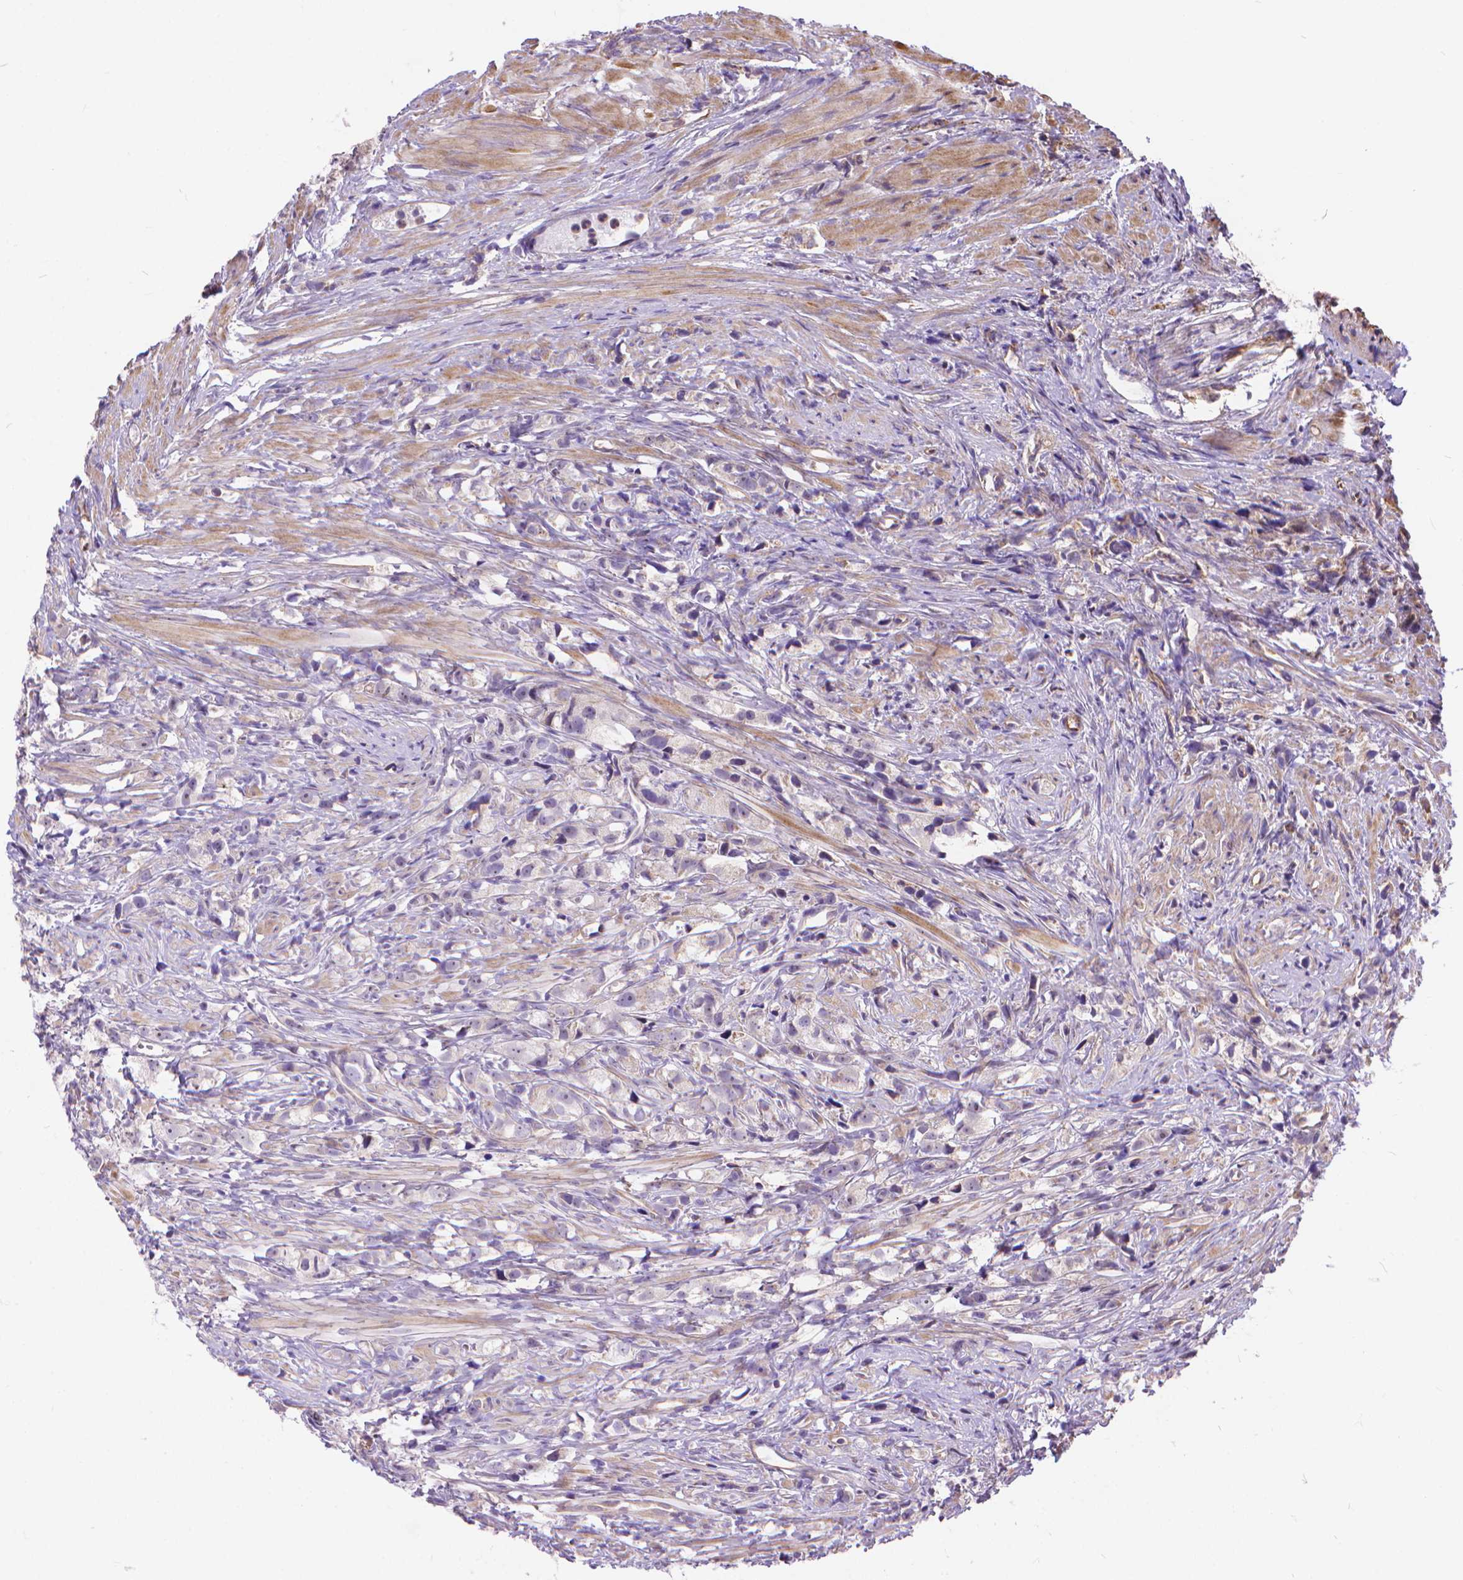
{"staining": {"intensity": "moderate", "quantity": "<25%", "location": "nuclear"}, "tissue": "prostate cancer", "cell_type": "Tumor cells", "image_type": "cancer", "snomed": [{"axis": "morphology", "description": "Adenocarcinoma, High grade"}, {"axis": "topography", "description": "Prostate"}], "caption": "A brown stain shows moderate nuclear expression of a protein in adenocarcinoma (high-grade) (prostate) tumor cells.", "gene": "TMEM135", "patient": {"sex": "male", "age": 75}}